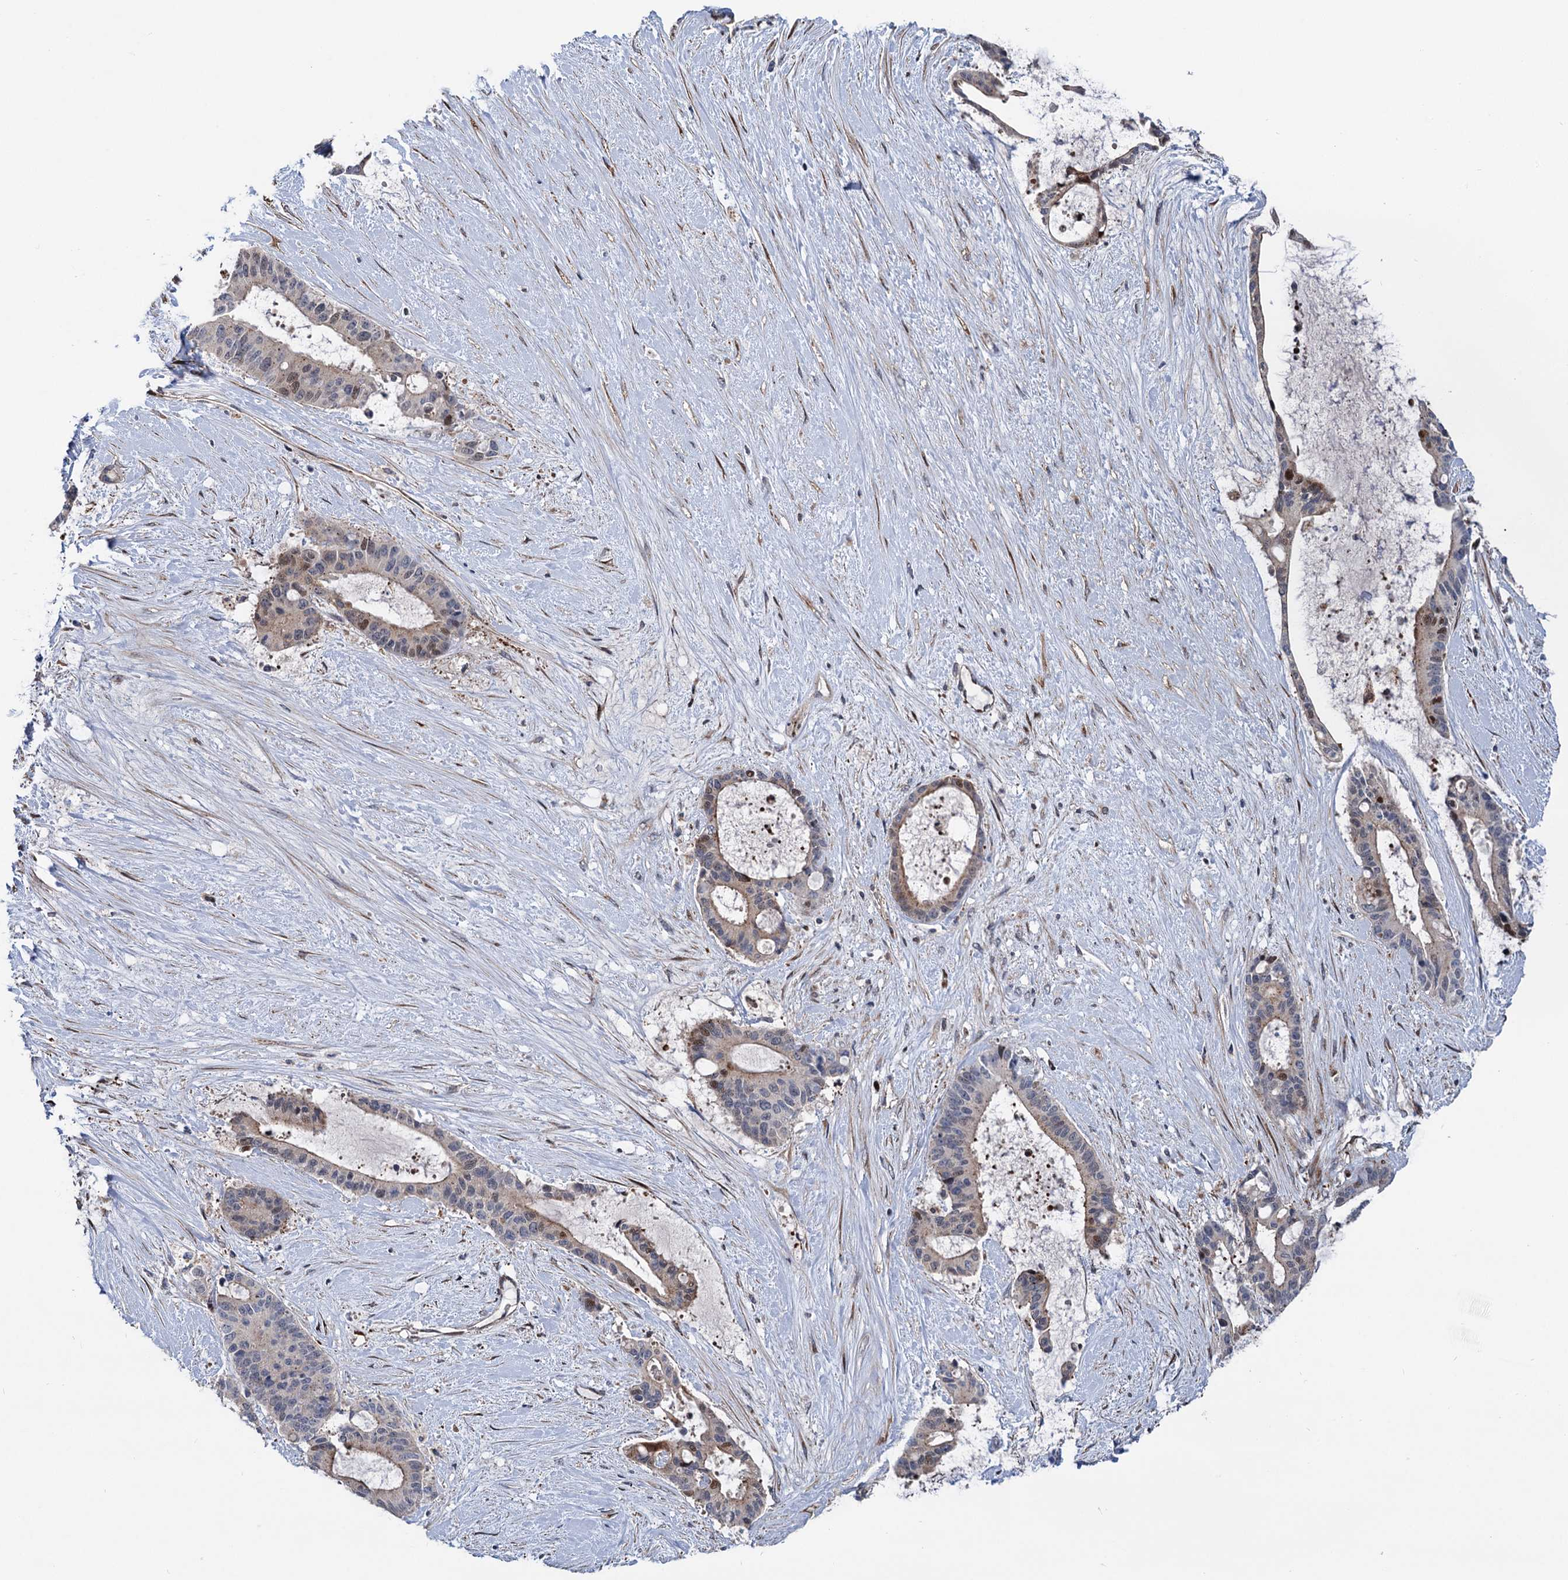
{"staining": {"intensity": "weak", "quantity": "<25%", "location": "cytoplasmic/membranous"}, "tissue": "liver cancer", "cell_type": "Tumor cells", "image_type": "cancer", "snomed": [{"axis": "morphology", "description": "Normal tissue, NOS"}, {"axis": "morphology", "description": "Cholangiocarcinoma"}, {"axis": "topography", "description": "Liver"}, {"axis": "topography", "description": "Peripheral nerve tissue"}], "caption": "High magnification brightfield microscopy of liver cholangiocarcinoma stained with DAB (3,3'-diaminobenzidine) (brown) and counterstained with hematoxylin (blue): tumor cells show no significant positivity.", "gene": "UBR1", "patient": {"sex": "female", "age": 73}}